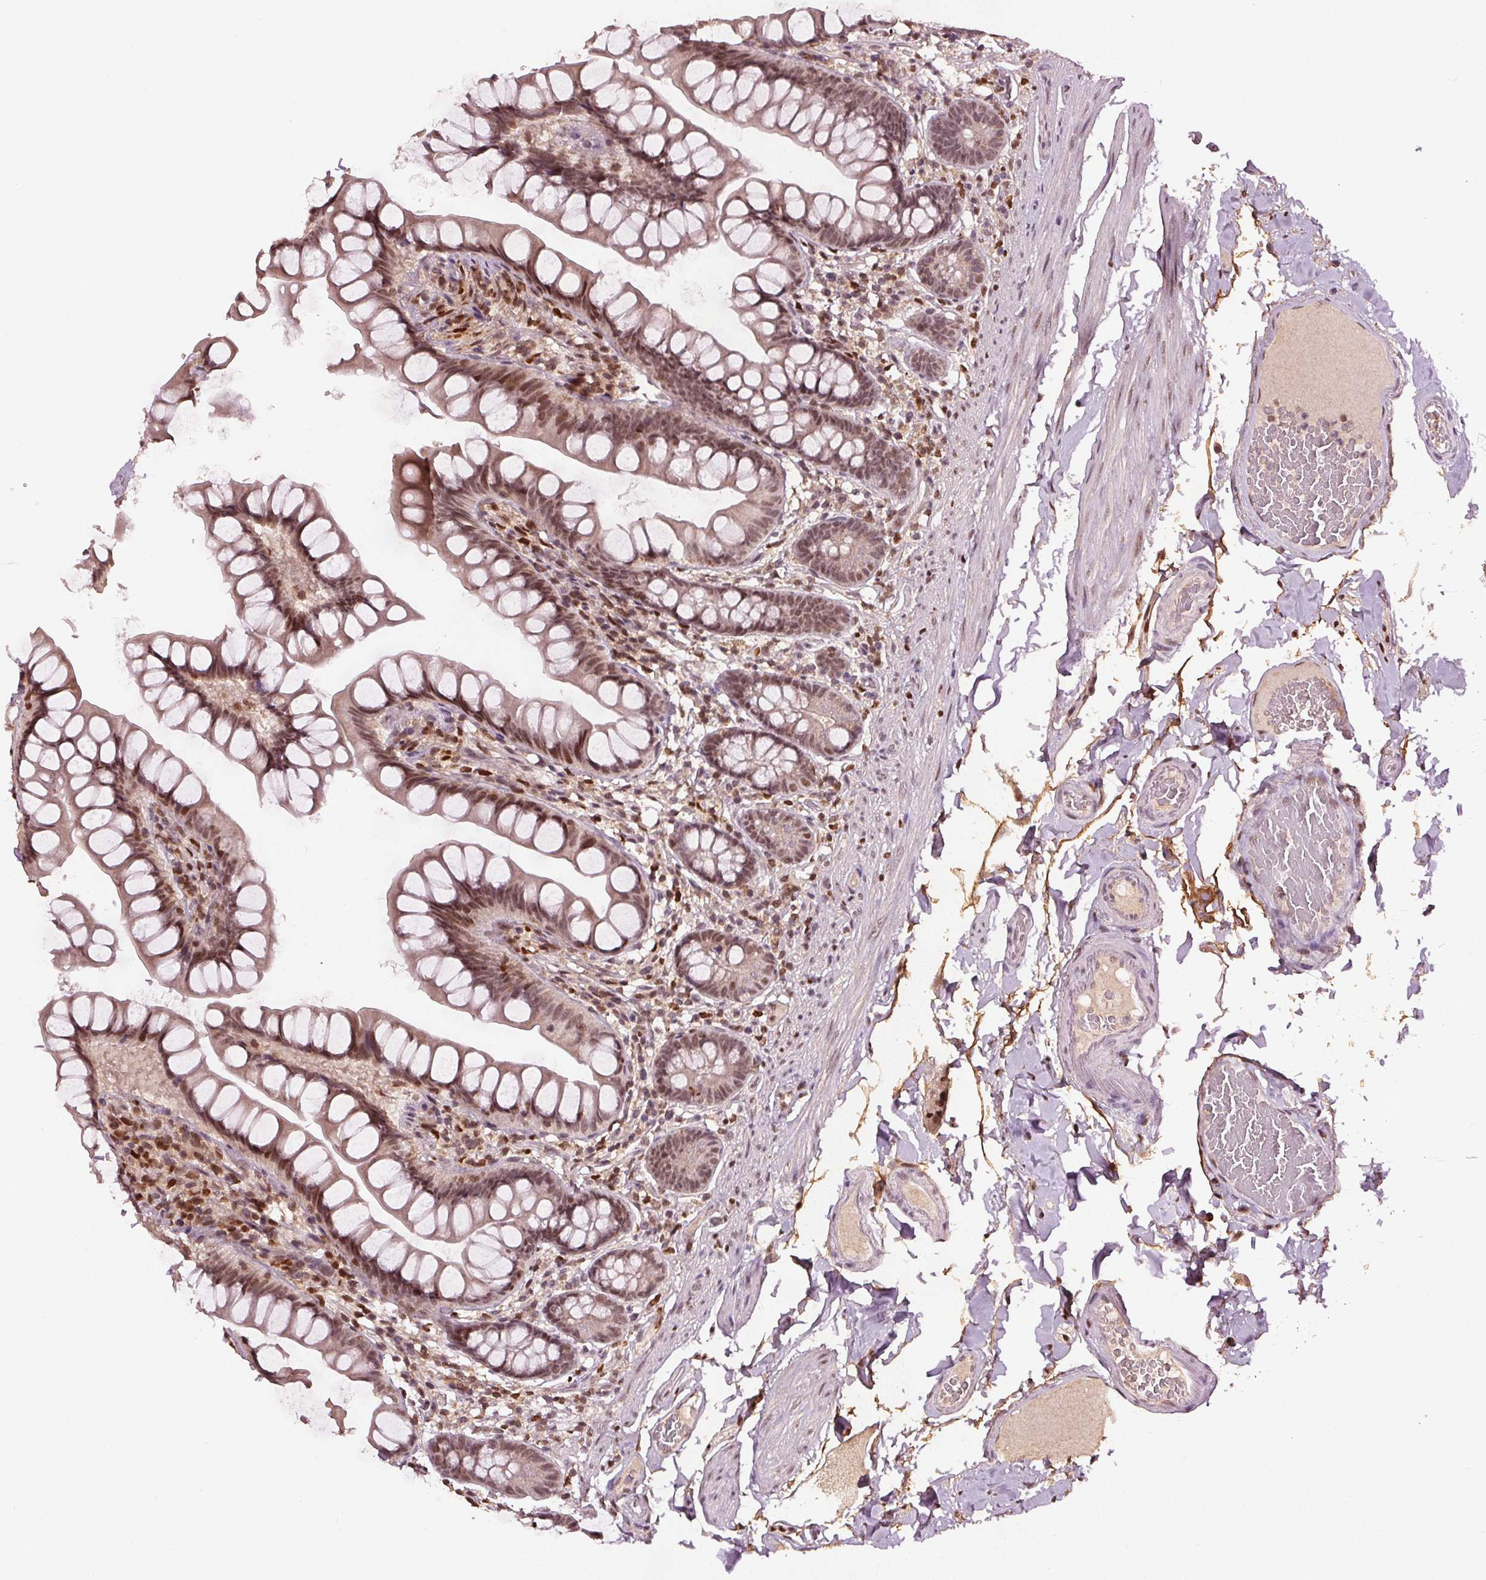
{"staining": {"intensity": "moderate", "quantity": ">75%", "location": "nuclear"}, "tissue": "small intestine", "cell_type": "Glandular cells", "image_type": "normal", "snomed": [{"axis": "morphology", "description": "Normal tissue, NOS"}, {"axis": "topography", "description": "Small intestine"}], "caption": "IHC micrograph of normal human small intestine stained for a protein (brown), which exhibits medium levels of moderate nuclear positivity in about >75% of glandular cells.", "gene": "DDX11", "patient": {"sex": "male", "age": 70}}